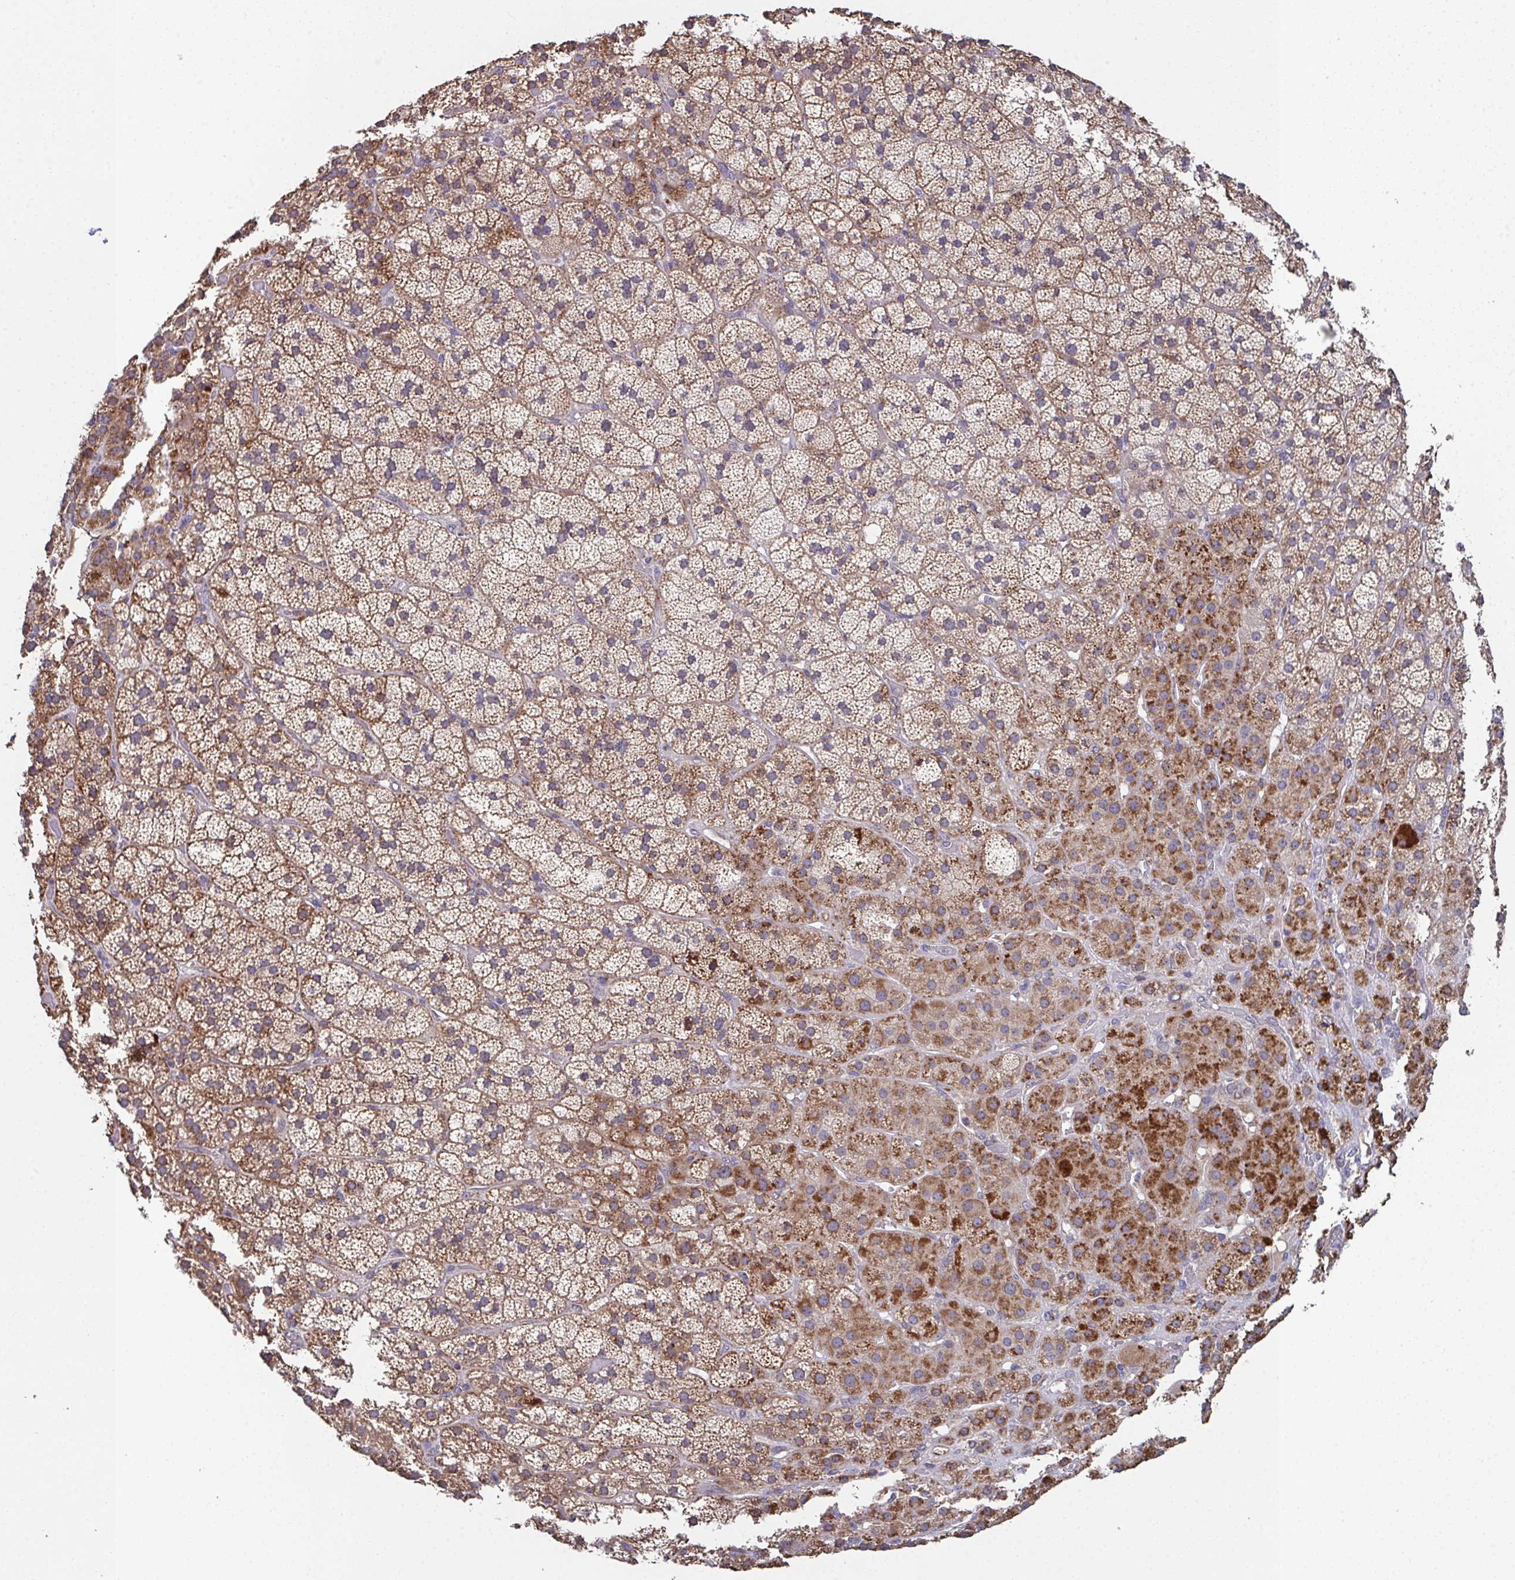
{"staining": {"intensity": "moderate", "quantity": ">75%", "location": "cytoplasmic/membranous"}, "tissue": "adrenal gland", "cell_type": "Glandular cells", "image_type": "normal", "snomed": [{"axis": "morphology", "description": "Normal tissue, NOS"}, {"axis": "topography", "description": "Adrenal gland"}], "caption": "There is medium levels of moderate cytoplasmic/membranous positivity in glandular cells of unremarkable adrenal gland, as demonstrated by immunohistochemical staining (brown color).", "gene": "MT", "patient": {"sex": "male", "age": 57}}